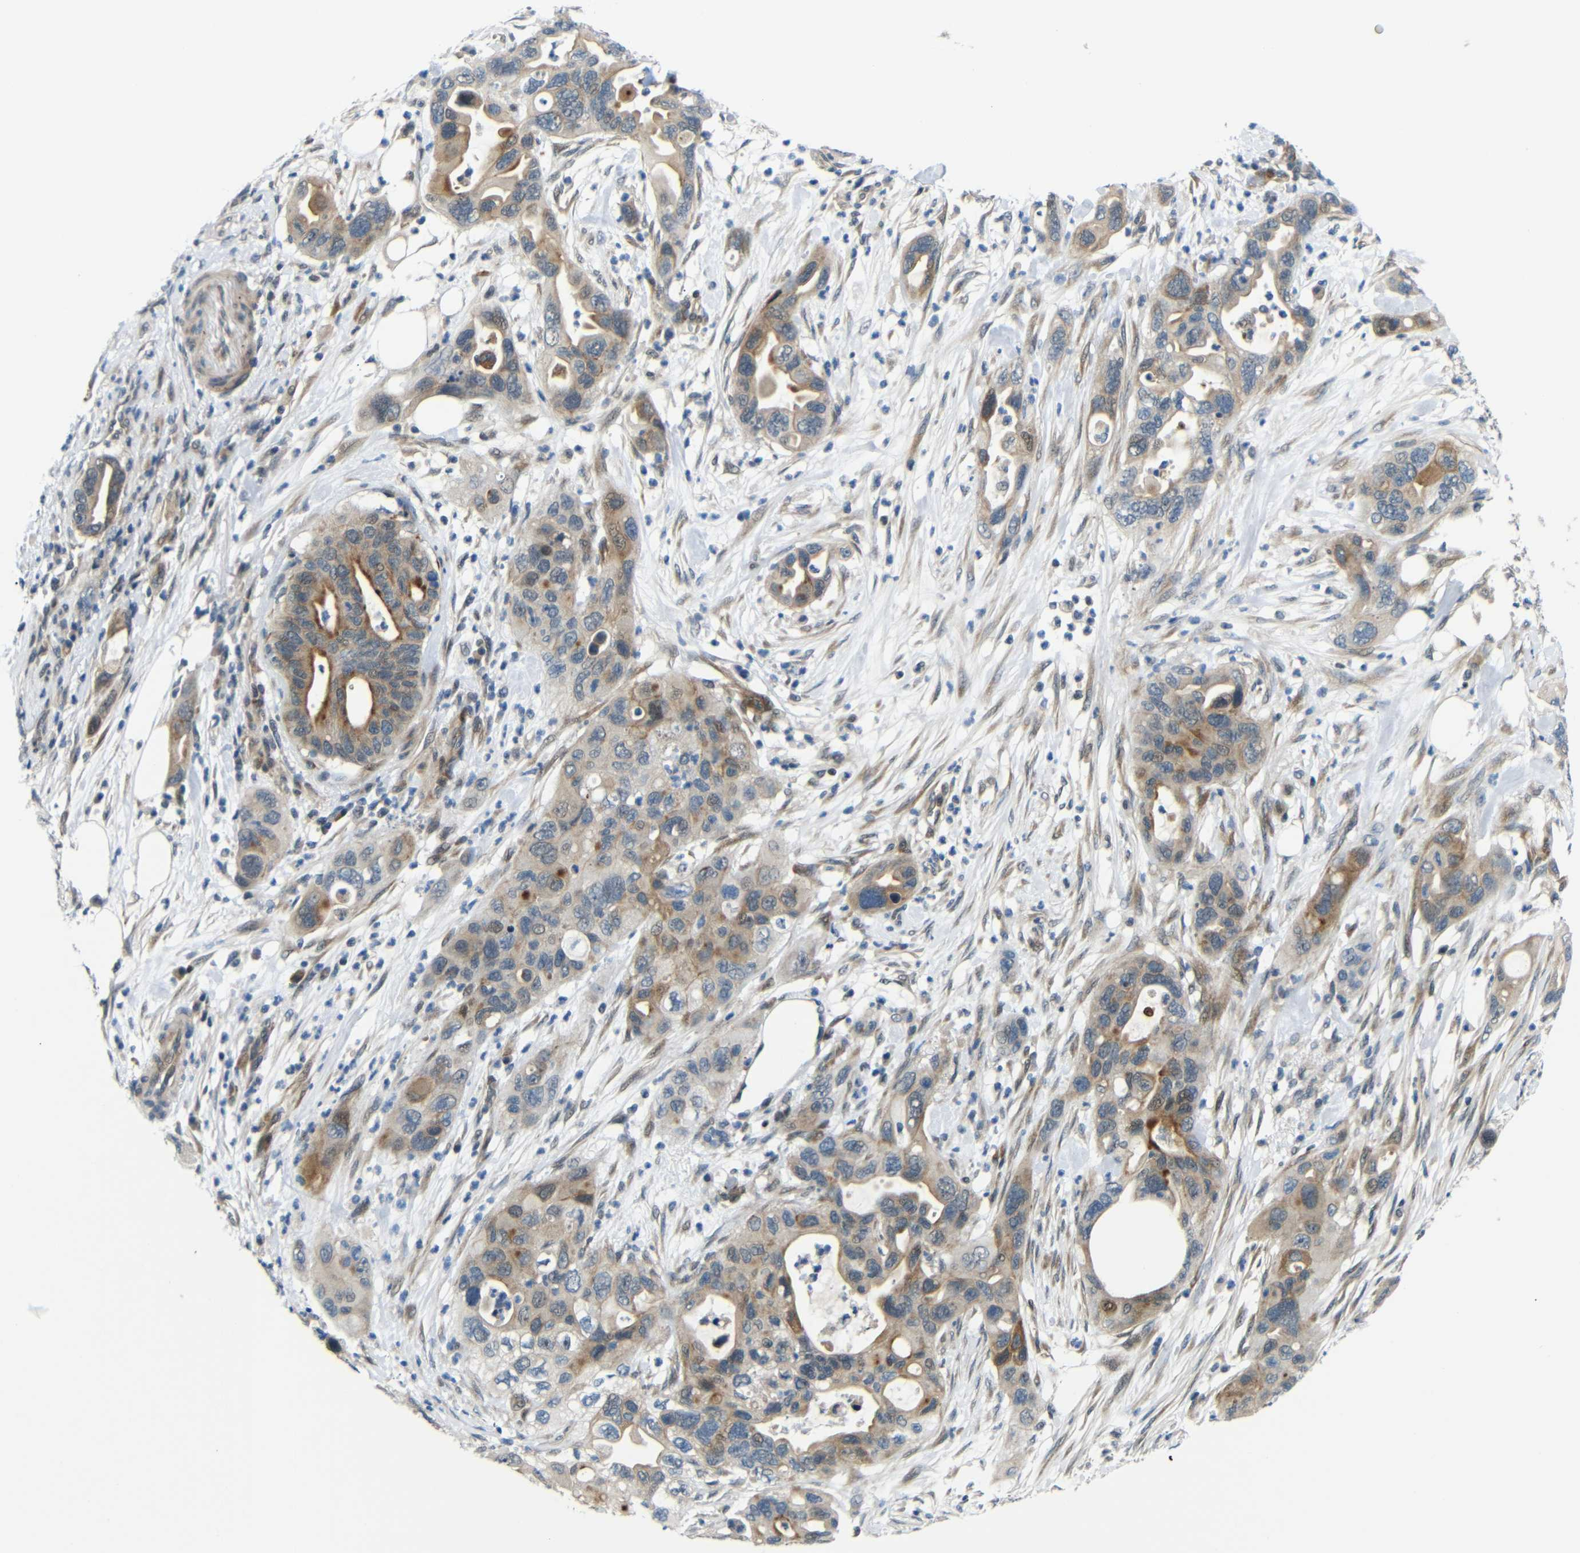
{"staining": {"intensity": "moderate", "quantity": "25%-75%", "location": "cytoplasmic/membranous"}, "tissue": "pancreatic cancer", "cell_type": "Tumor cells", "image_type": "cancer", "snomed": [{"axis": "morphology", "description": "Adenocarcinoma, NOS"}, {"axis": "topography", "description": "Pancreas"}], "caption": "Pancreatic adenocarcinoma stained with a protein marker shows moderate staining in tumor cells.", "gene": "SYDE1", "patient": {"sex": "female", "age": 71}}